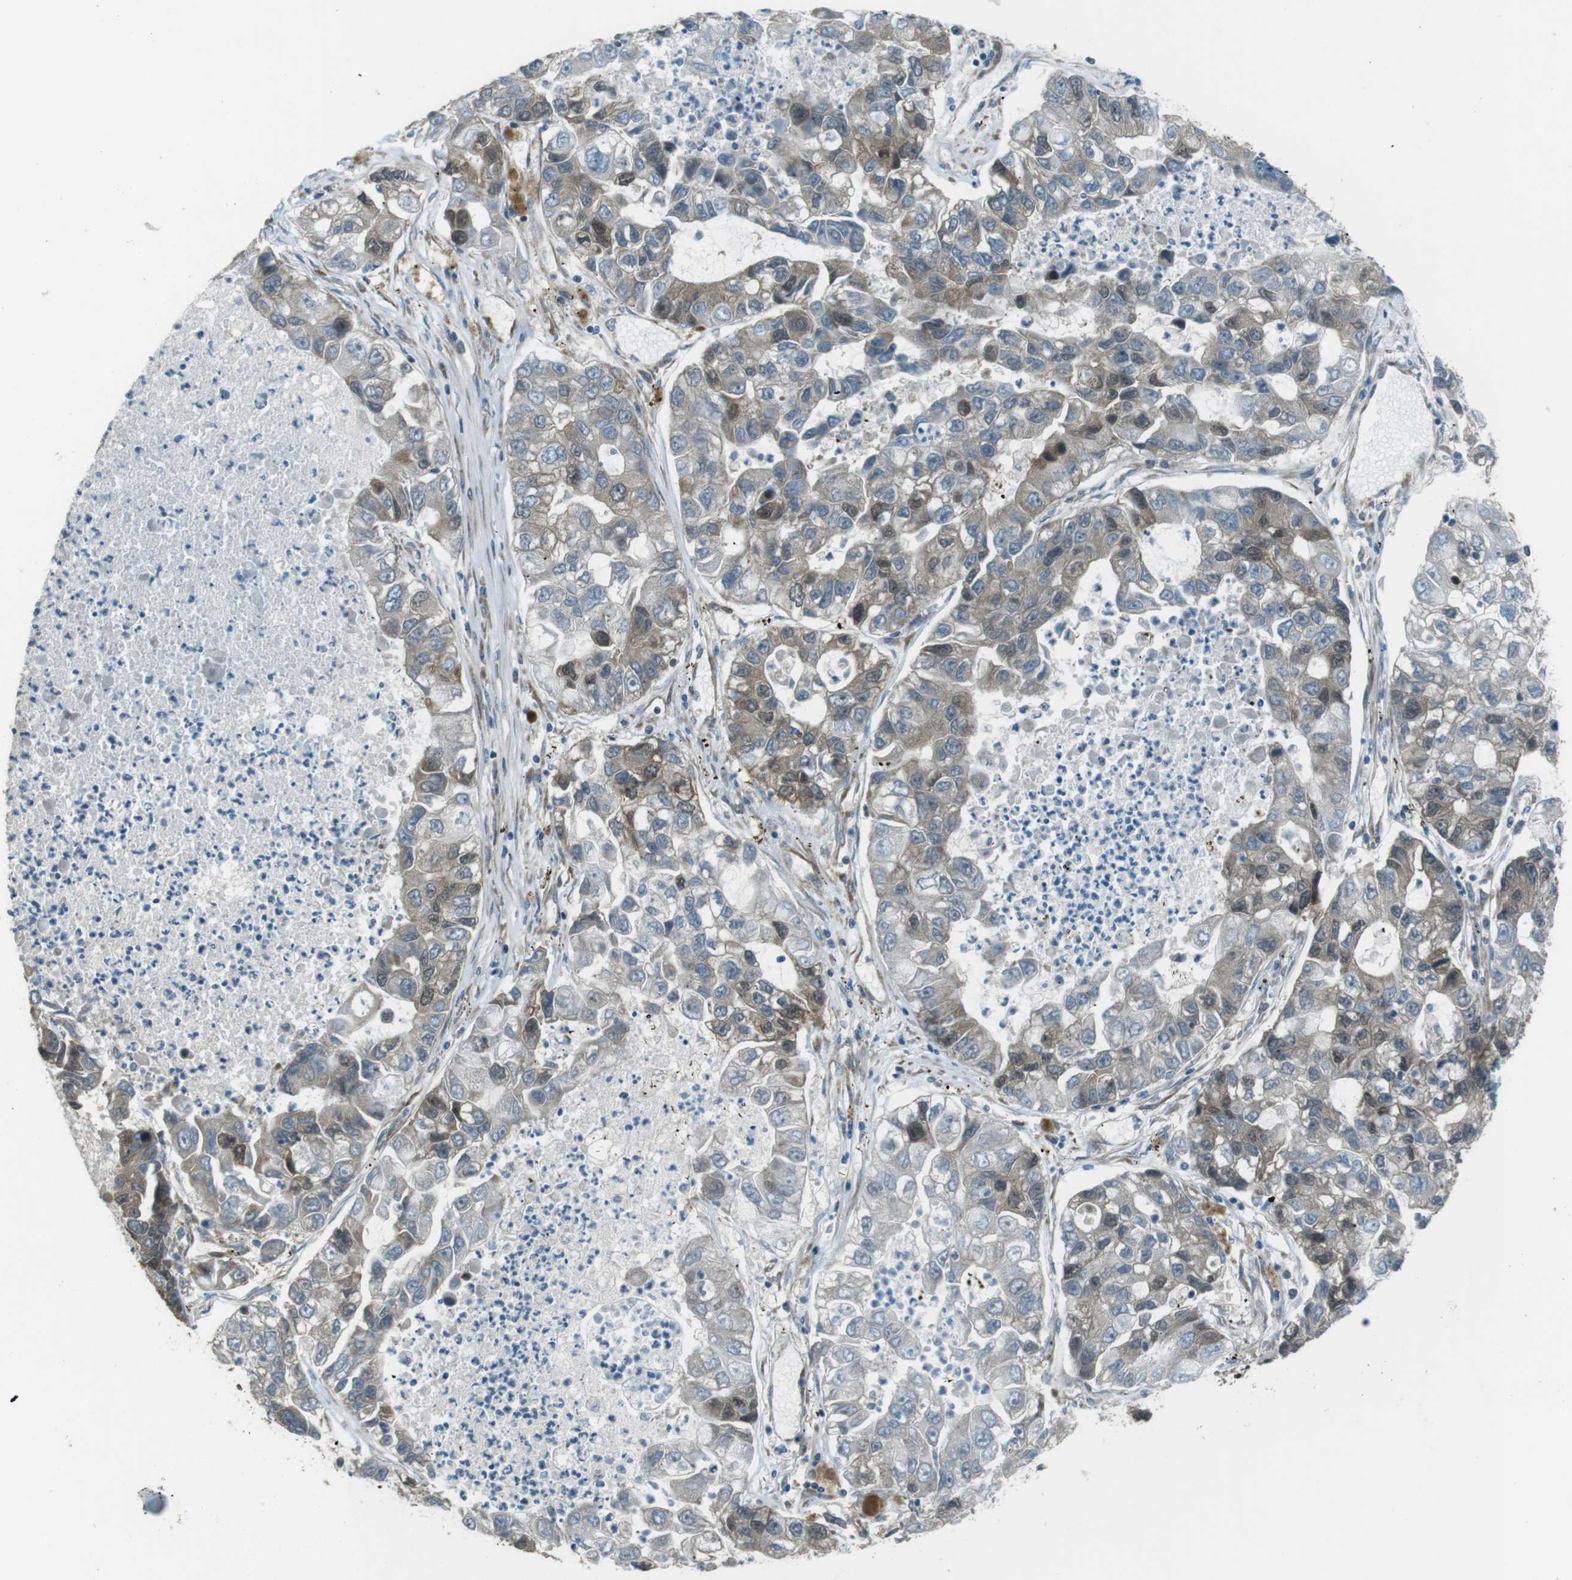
{"staining": {"intensity": "moderate", "quantity": "25%-75%", "location": "cytoplasmic/membranous,nuclear"}, "tissue": "lung cancer", "cell_type": "Tumor cells", "image_type": "cancer", "snomed": [{"axis": "morphology", "description": "Adenocarcinoma, NOS"}, {"axis": "topography", "description": "Lung"}], "caption": "Adenocarcinoma (lung) stained with DAB (3,3'-diaminobenzidine) immunohistochemistry shows medium levels of moderate cytoplasmic/membranous and nuclear staining in about 25%-75% of tumor cells.", "gene": "ZNF330", "patient": {"sex": "female", "age": 51}}